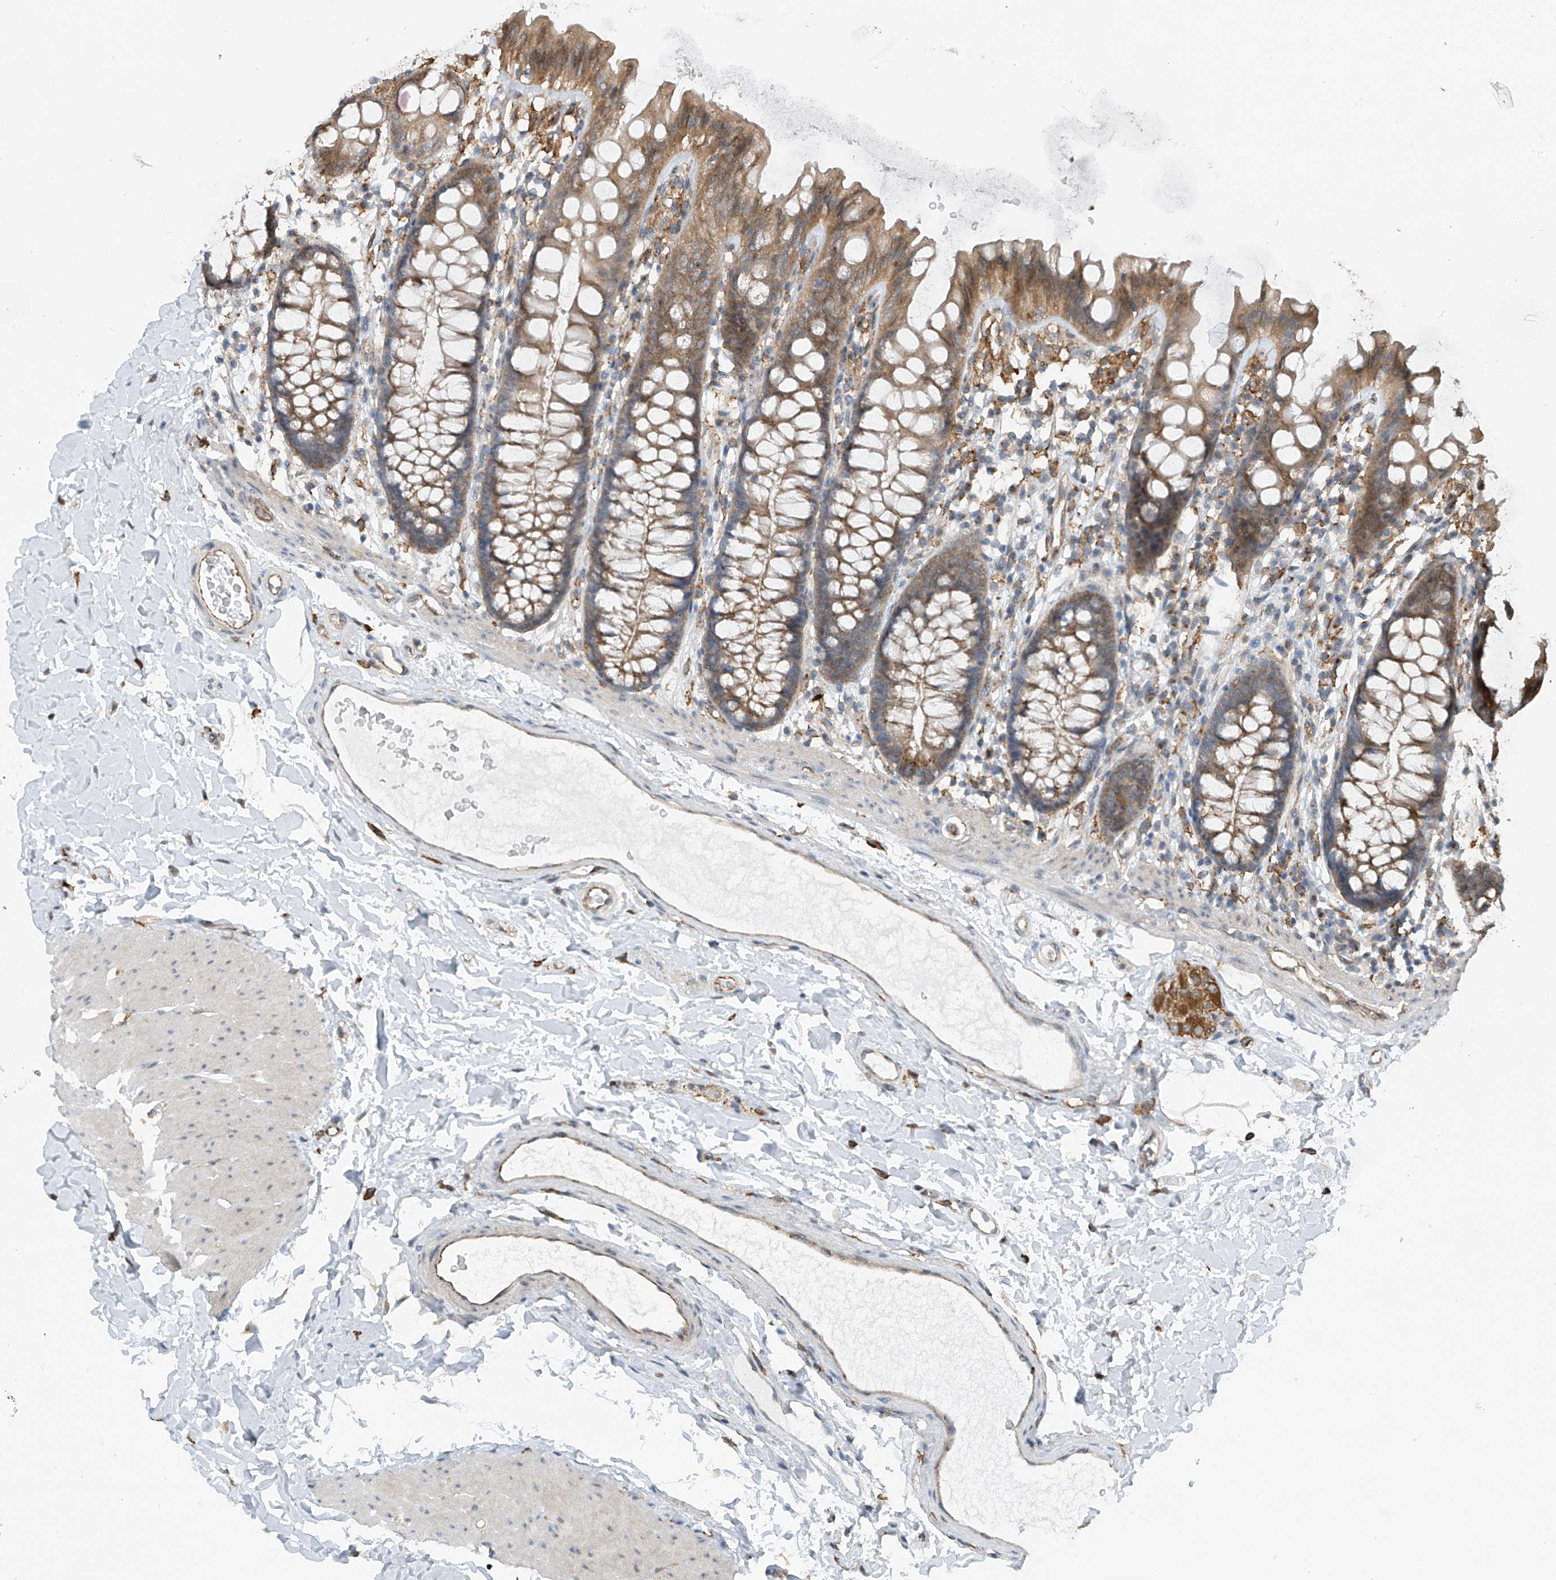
{"staining": {"intensity": "moderate", "quantity": ">75%", "location": "cytoplasmic/membranous"}, "tissue": "colon", "cell_type": "Endothelial cells", "image_type": "normal", "snomed": [{"axis": "morphology", "description": "Normal tissue, NOS"}, {"axis": "topography", "description": "Colon"}], "caption": "A photomicrograph of colon stained for a protein shows moderate cytoplasmic/membranous brown staining in endothelial cells.", "gene": "ZNF189", "patient": {"sex": "female", "age": 62}}